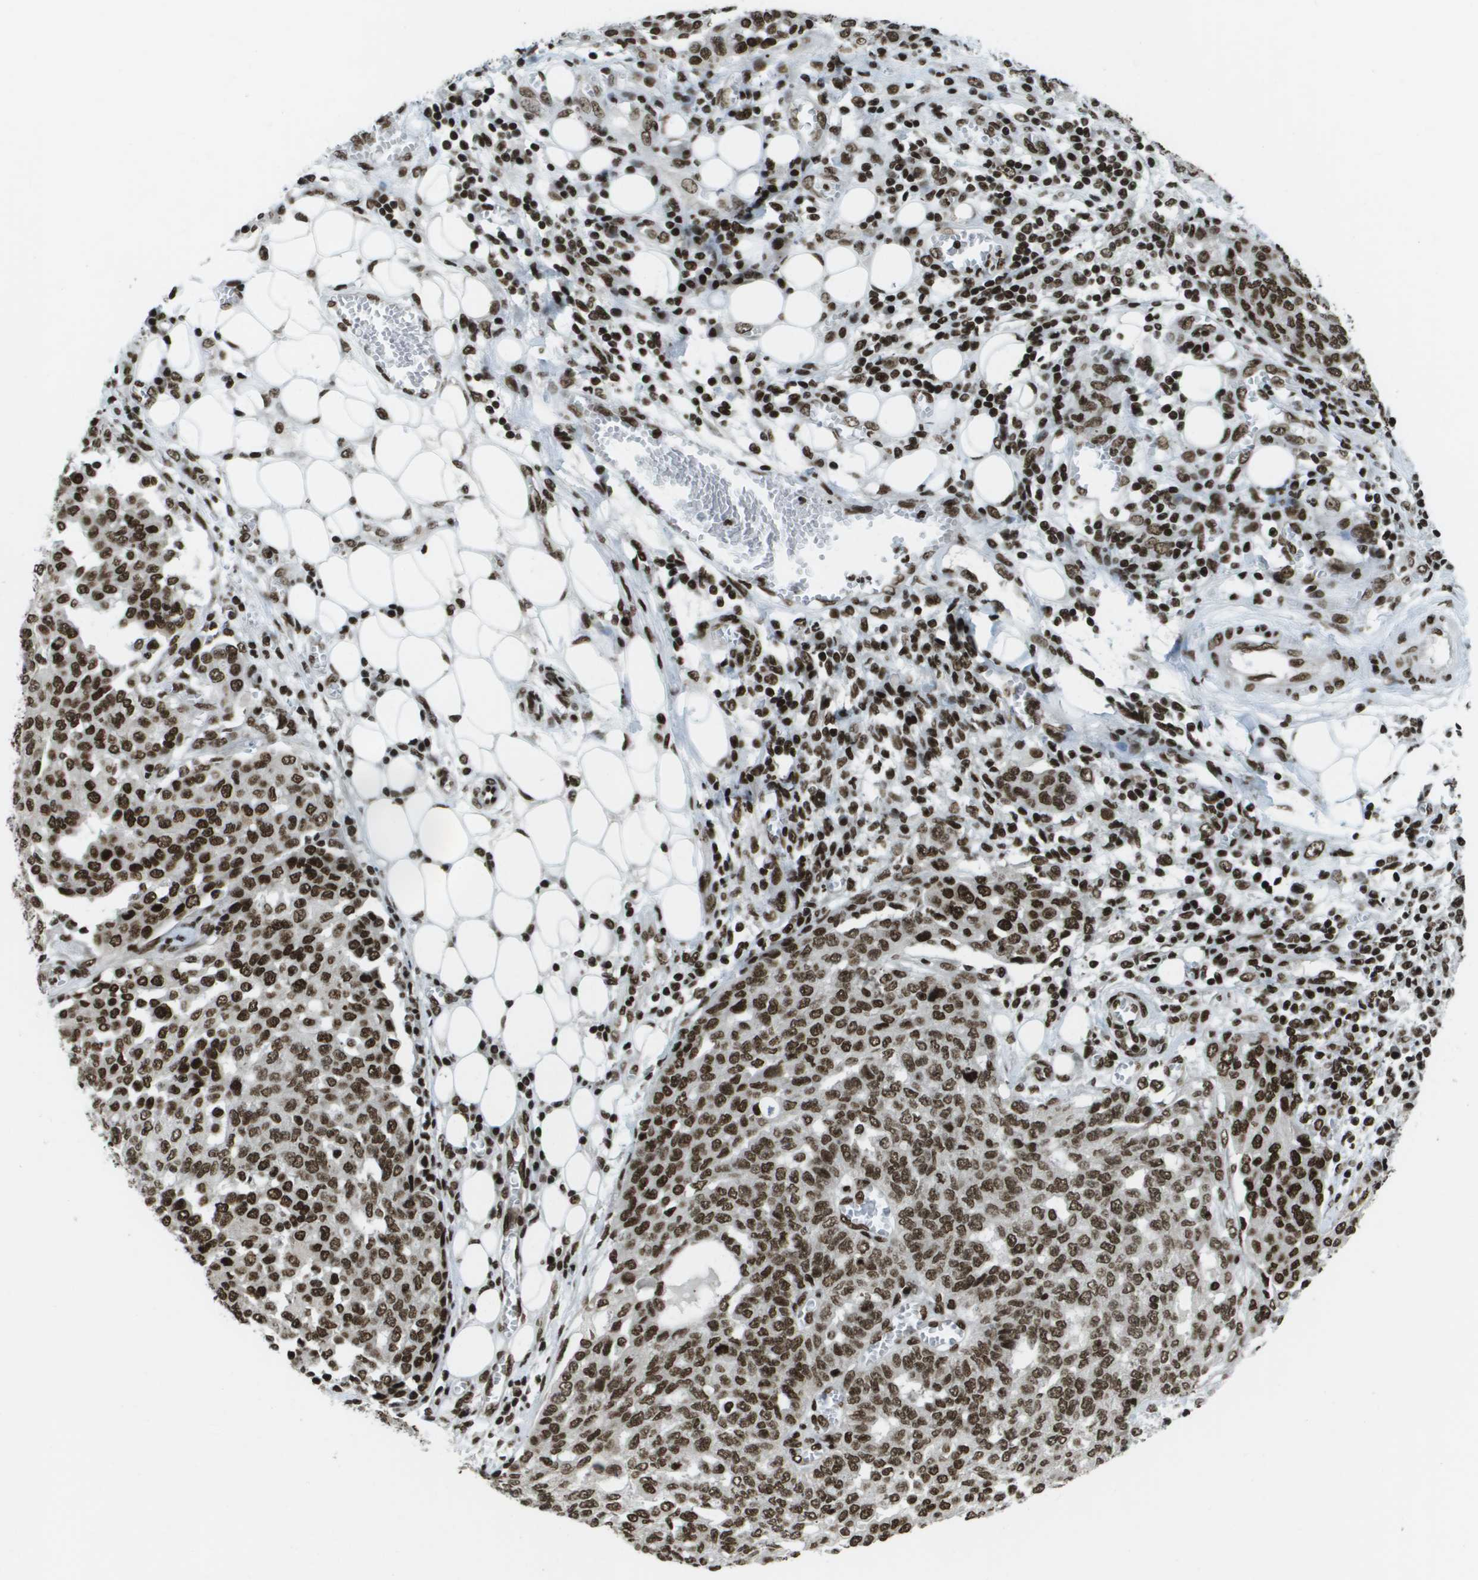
{"staining": {"intensity": "strong", "quantity": ">75%", "location": "nuclear"}, "tissue": "ovarian cancer", "cell_type": "Tumor cells", "image_type": "cancer", "snomed": [{"axis": "morphology", "description": "Cystadenocarcinoma, serous, NOS"}, {"axis": "topography", "description": "Soft tissue"}, {"axis": "topography", "description": "Ovary"}], "caption": "Ovarian cancer (serous cystadenocarcinoma) stained with DAB (3,3'-diaminobenzidine) immunohistochemistry reveals high levels of strong nuclear staining in about >75% of tumor cells. (IHC, brightfield microscopy, high magnification).", "gene": "GLYR1", "patient": {"sex": "female", "age": 57}}